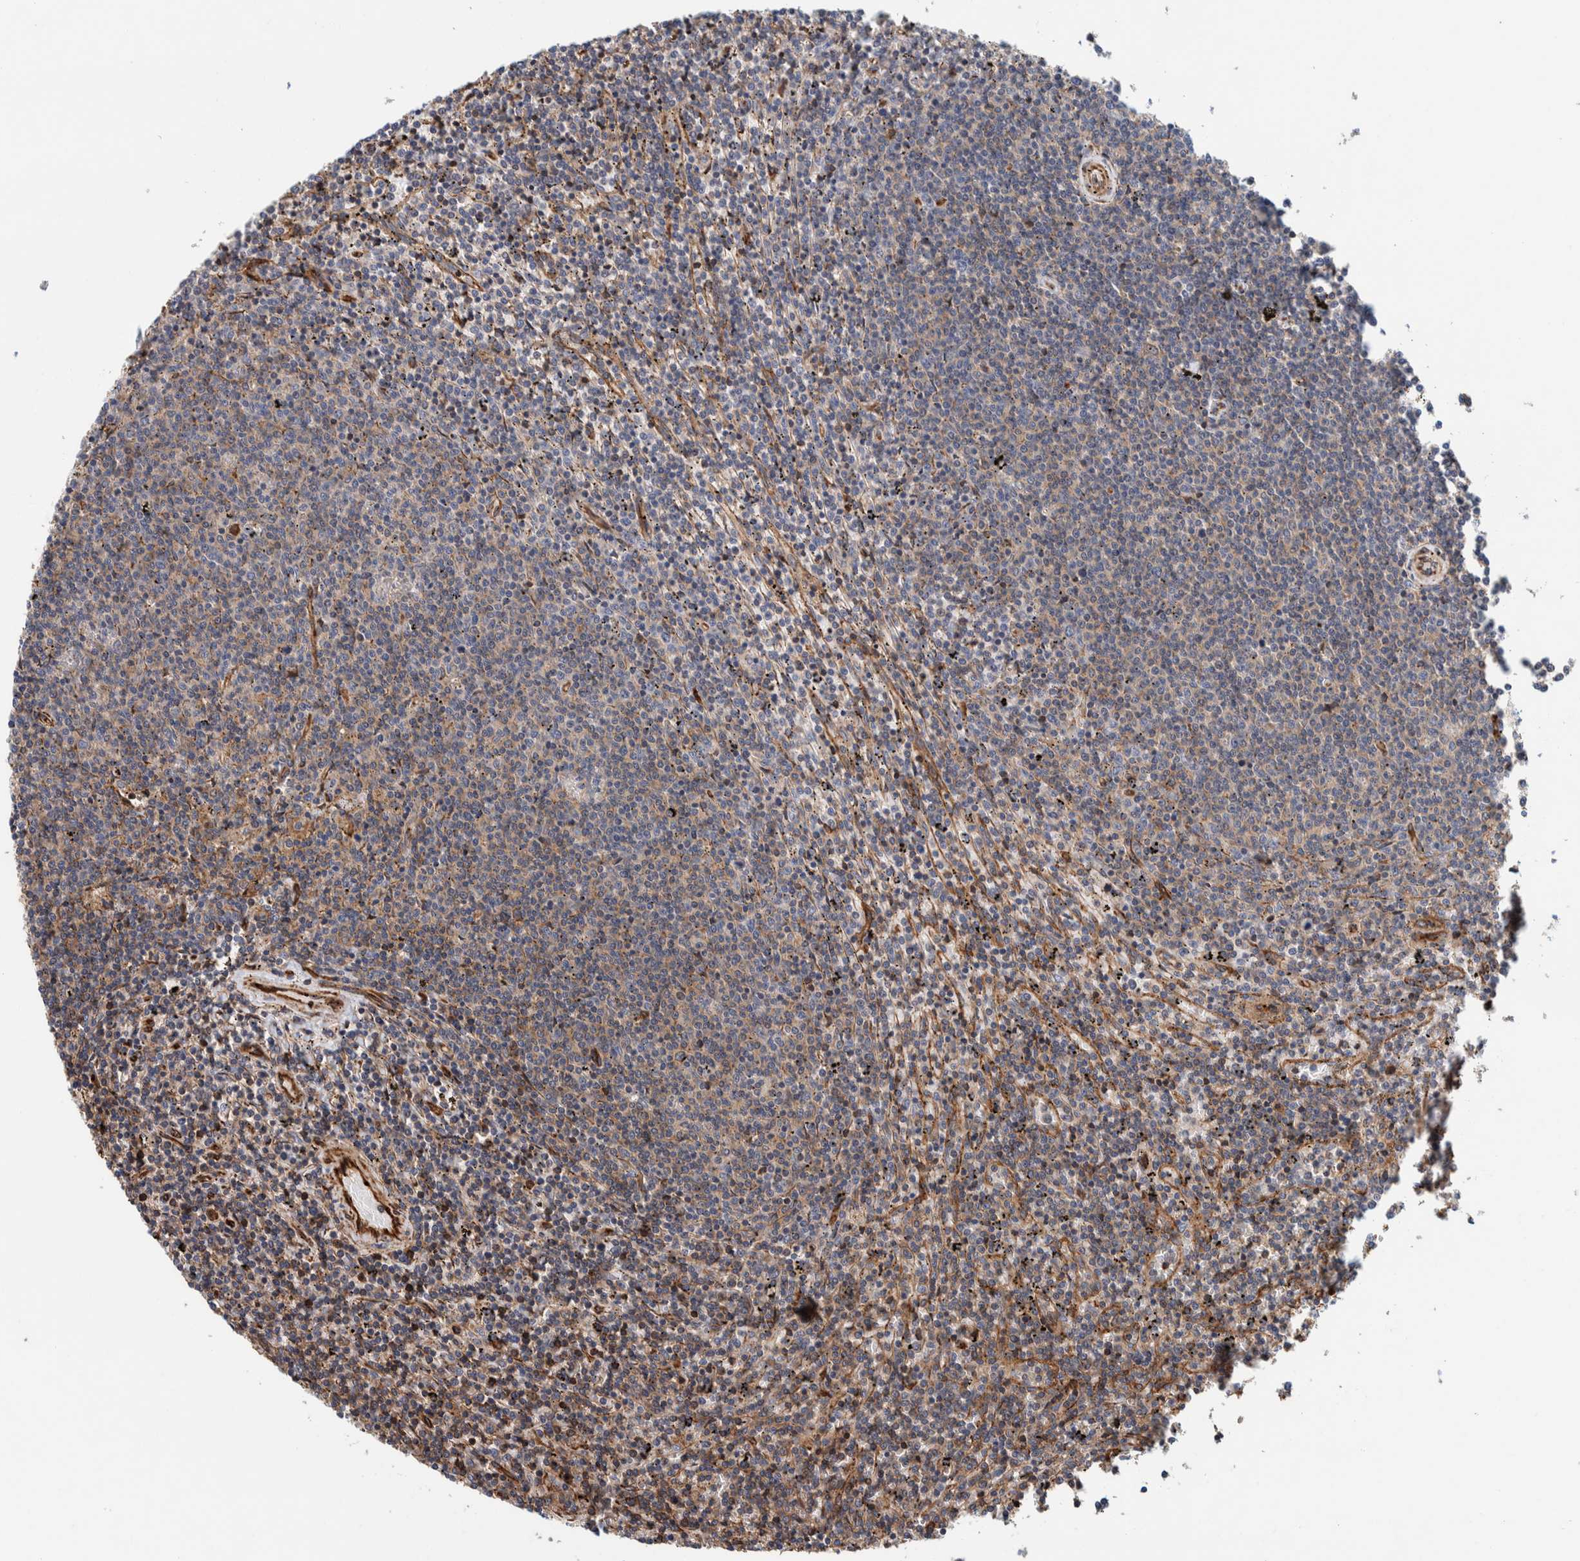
{"staining": {"intensity": "weak", "quantity": "<25%", "location": "cytoplasmic/membranous"}, "tissue": "lymphoma", "cell_type": "Tumor cells", "image_type": "cancer", "snomed": [{"axis": "morphology", "description": "Malignant lymphoma, non-Hodgkin's type, Low grade"}, {"axis": "topography", "description": "Spleen"}], "caption": "Immunohistochemical staining of human lymphoma reveals no significant staining in tumor cells.", "gene": "PKD1L1", "patient": {"sex": "female", "age": 50}}